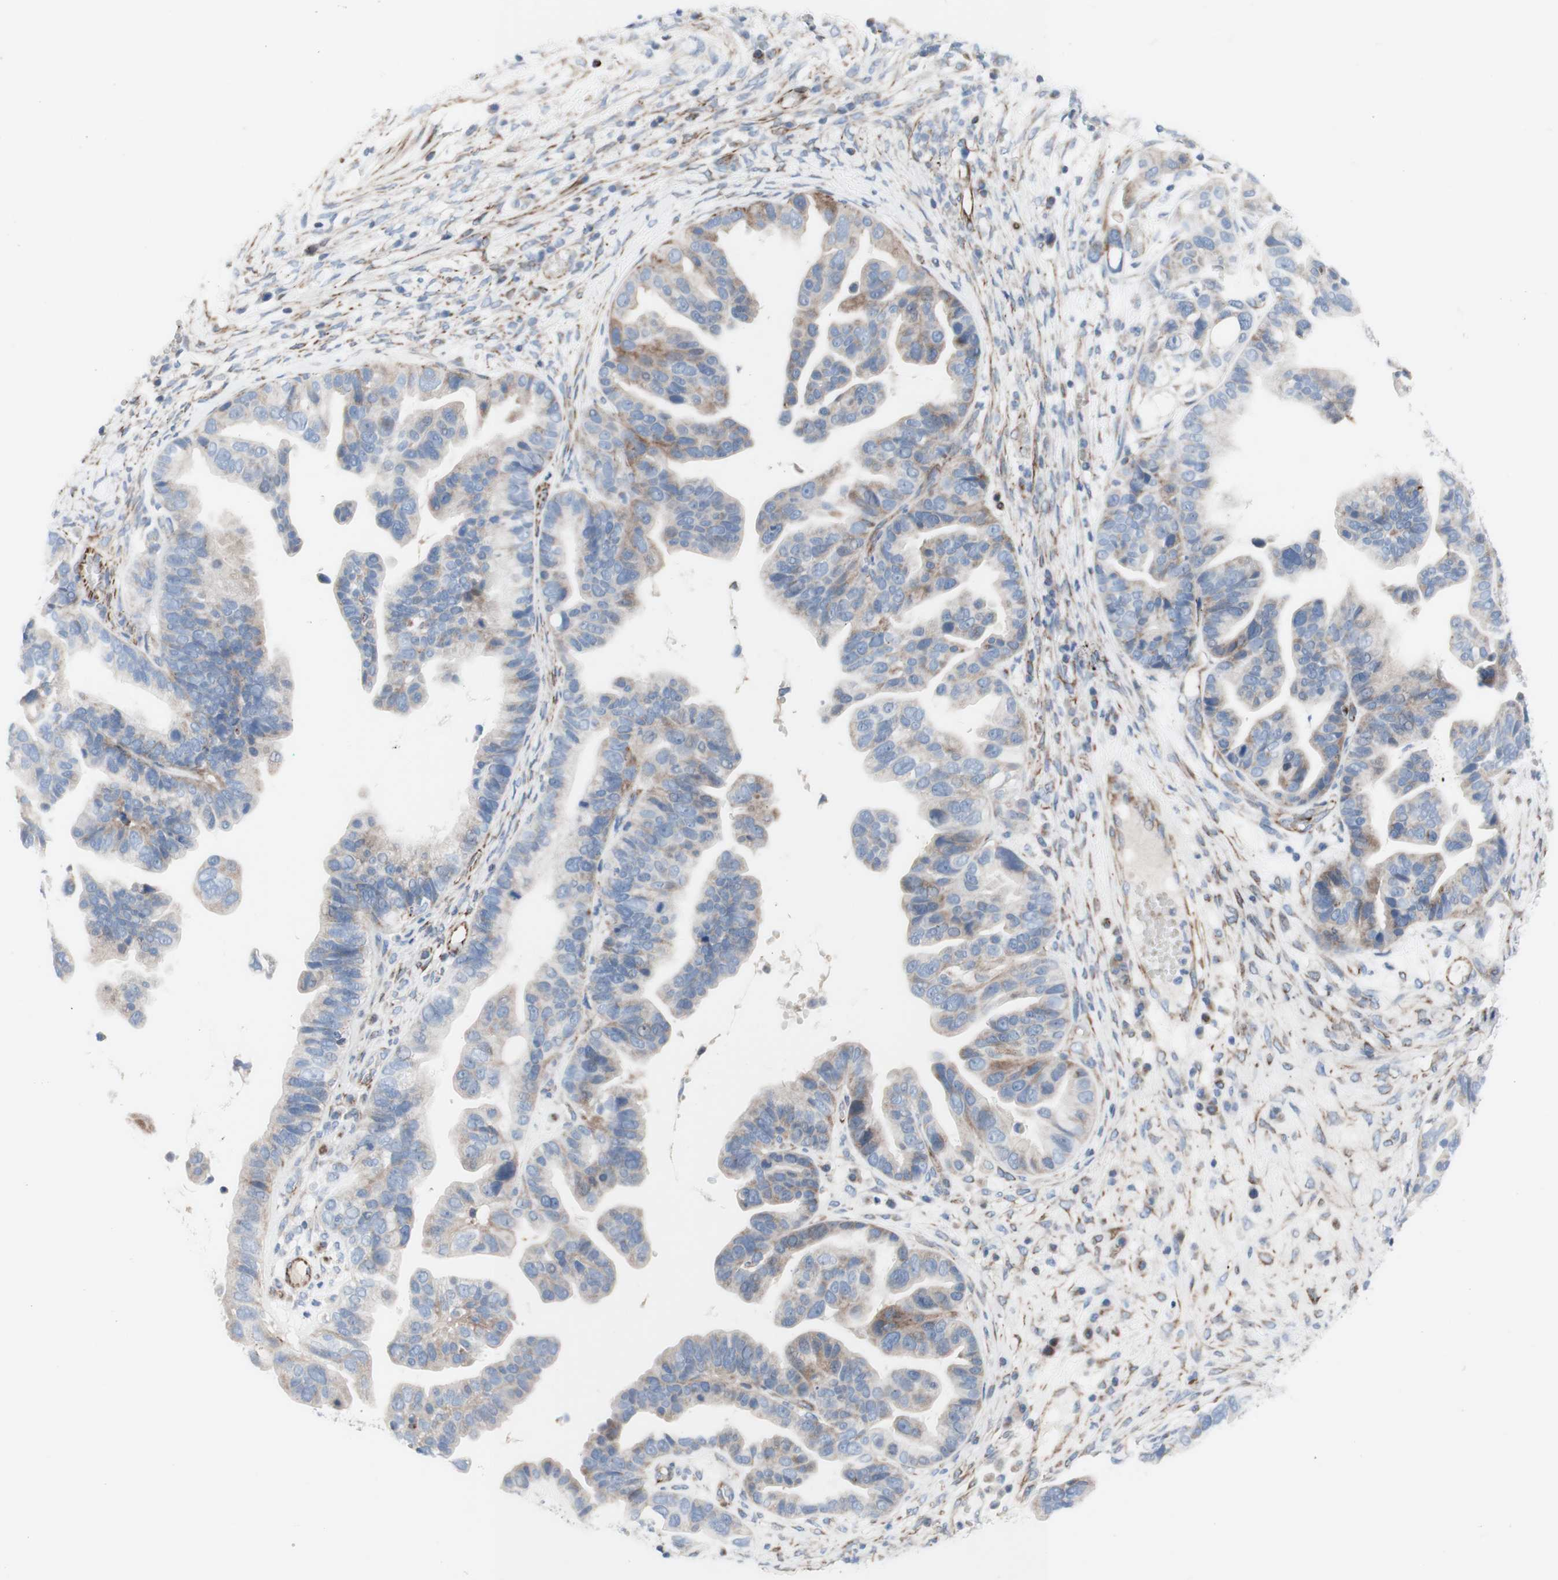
{"staining": {"intensity": "weak", "quantity": "25%-75%", "location": "cytoplasmic/membranous"}, "tissue": "ovarian cancer", "cell_type": "Tumor cells", "image_type": "cancer", "snomed": [{"axis": "morphology", "description": "Cystadenocarcinoma, serous, NOS"}, {"axis": "topography", "description": "Ovary"}], "caption": "Ovarian cancer (serous cystadenocarcinoma) stained with a brown dye shows weak cytoplasmic/membranous positive positivity in approximately 25%-75% of tumor cells.", "gene": "AGPAT5", "patient": {"sex": "female", "age": 56}}